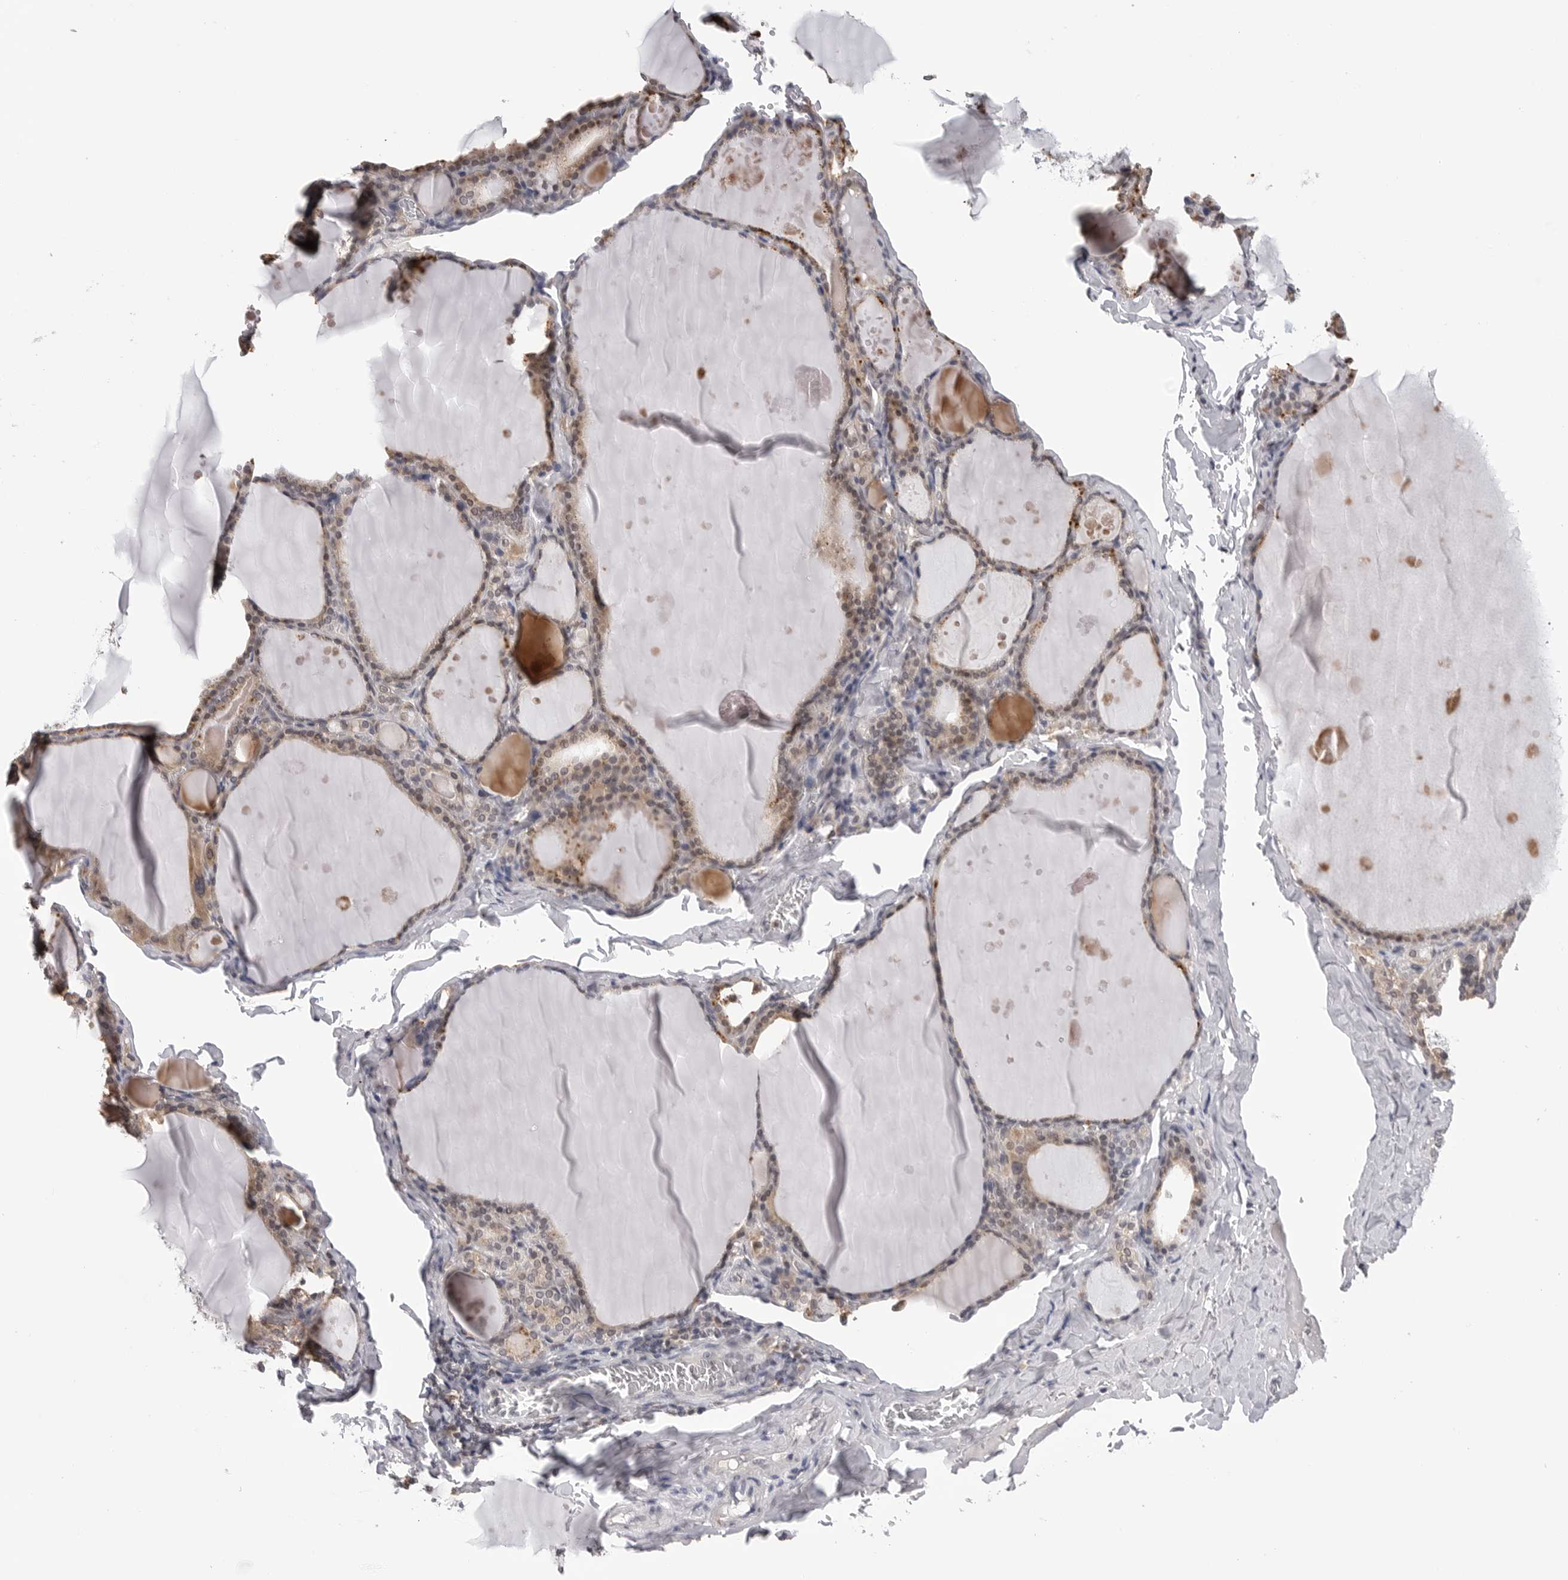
{"staining": {"intensity": "moderate", "quantity": "25%-75%", "location": "cytoplasmic/membranous"}, "tissue": "thyroid gland", "cell_type": "Glandular cells", "image_type": "normal", "snomed": [{"axis": "morphology", "description": "Normal tissue, NOS"}, {"axis": "topography", "description": "Thyroid gland"}], "caption": "Immunohistochemical staining of unremarkable human thyroid gland demonstrates 25%-75% levels of moderate cytoplasmic/membranous protein expression in approximately 25%-75% of glandular cells. Ihc stains the protein in brown and the nuclei are stained blue.", "gene": "CDK20", "patient": {"sex": "male", "age": 56}}